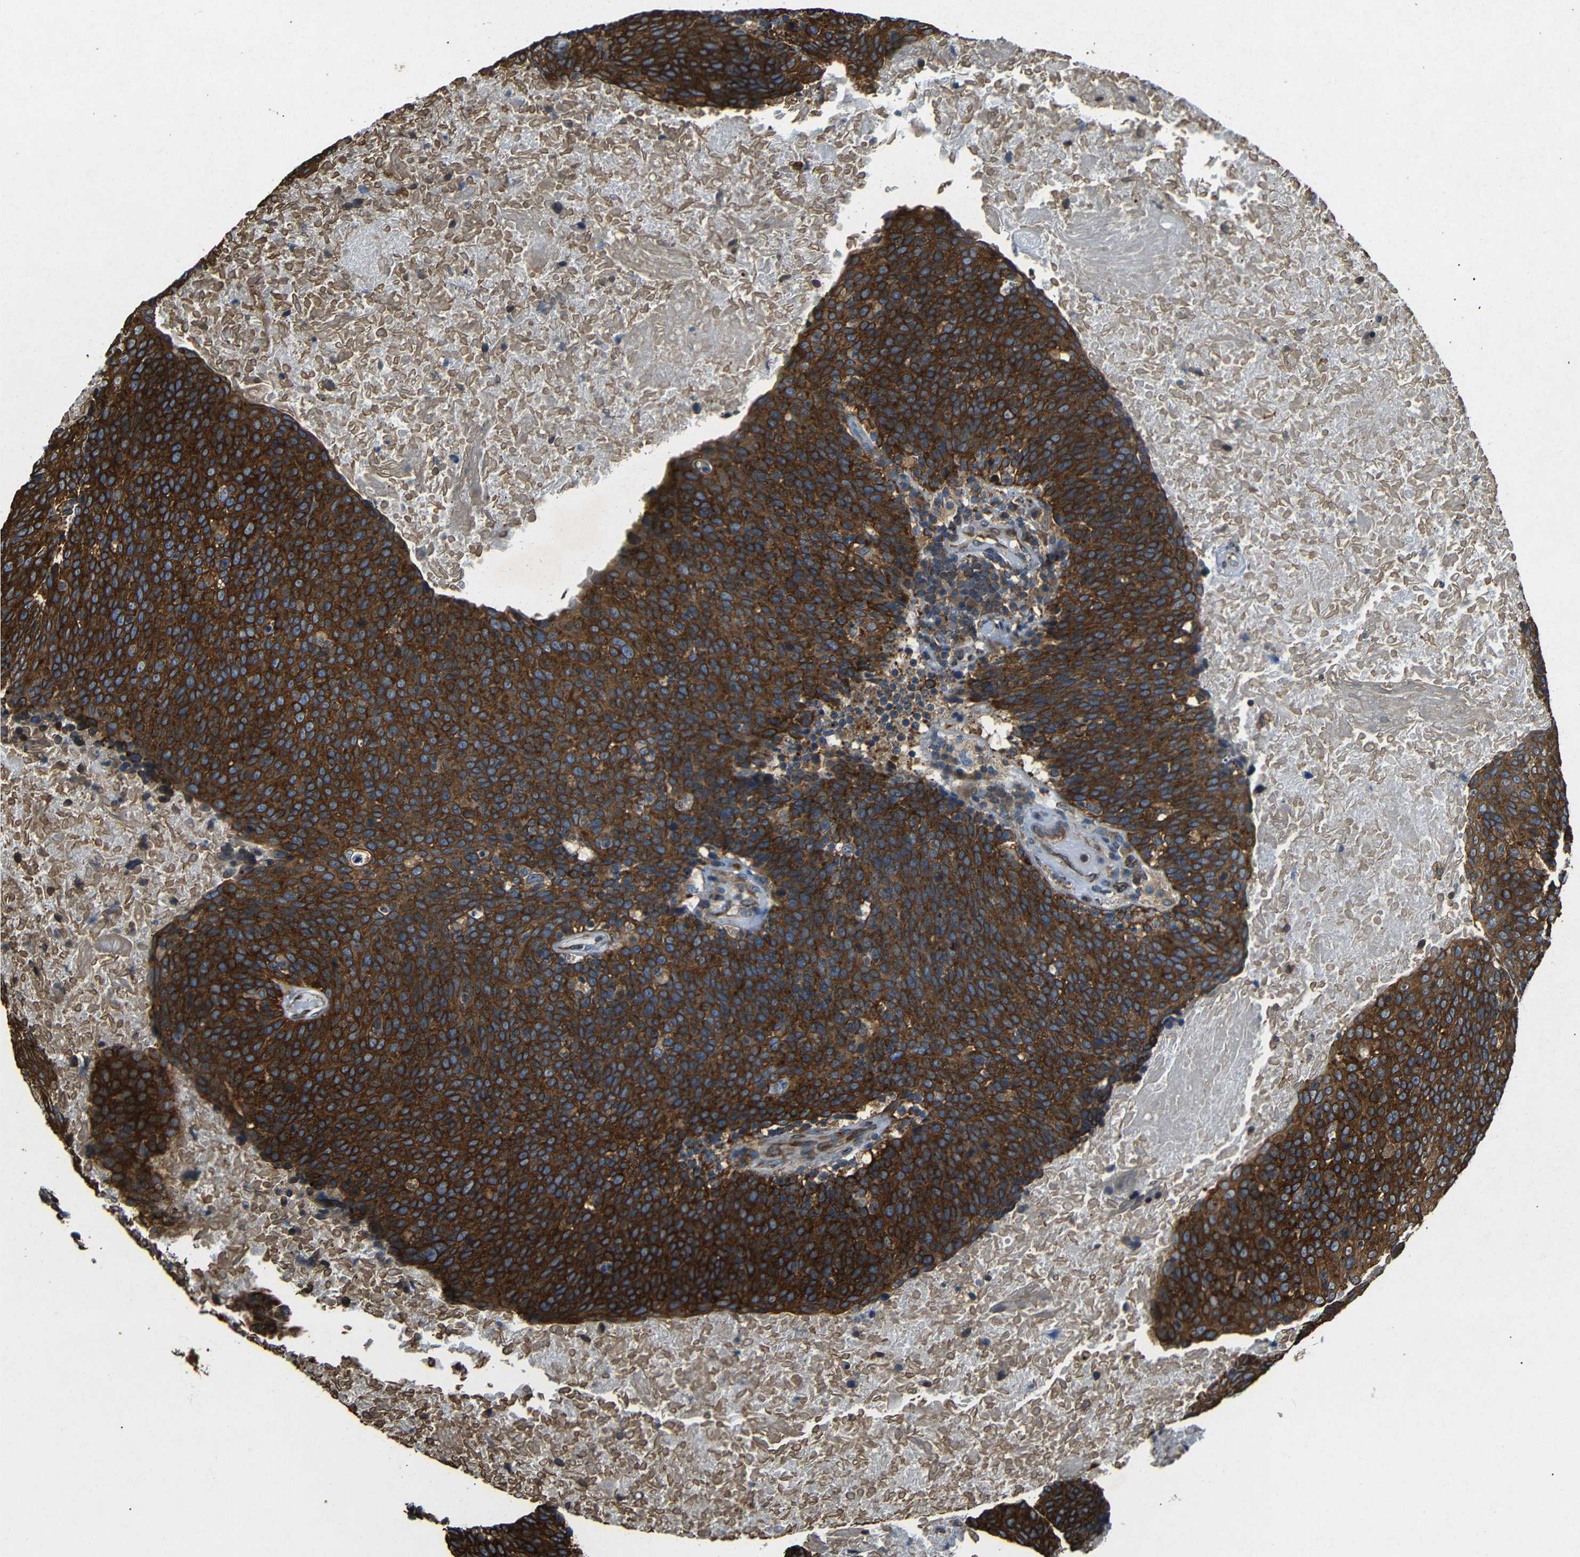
{"staining": {"intensity": "strong", "quantity": ">75%", "location": "cytoplasmic/membranous"}, "tissue": "head and neck cancer", "cell_type": "Tumor cells", "image_type": "cancer", "snomed": [{"axis": "morphology", "description": "Squamous cell carcinoma, NOS"}, {"axis": "morphology", "description": "Squamous cell carcinoma, metastatic, NOS"}, {"axis": "topography", "description": "Lymph node"}, {"axis": "topography", "description": "Head-Neck"}], "caption": "High-power microscopy captured an IHC histopathology image of head and neck metastatic squamous cell carcinoma, revealing strong cytoplasmic/membranous expression in approximately >75% of tumor cells. The staining was performed using DAB to visualize the protein expression in brown, while the nuclei were stained in blue with hematoxylin (Magnification: 20x).", "gene": "BTF3", "patient": {"sex": "male", "age": 62}}